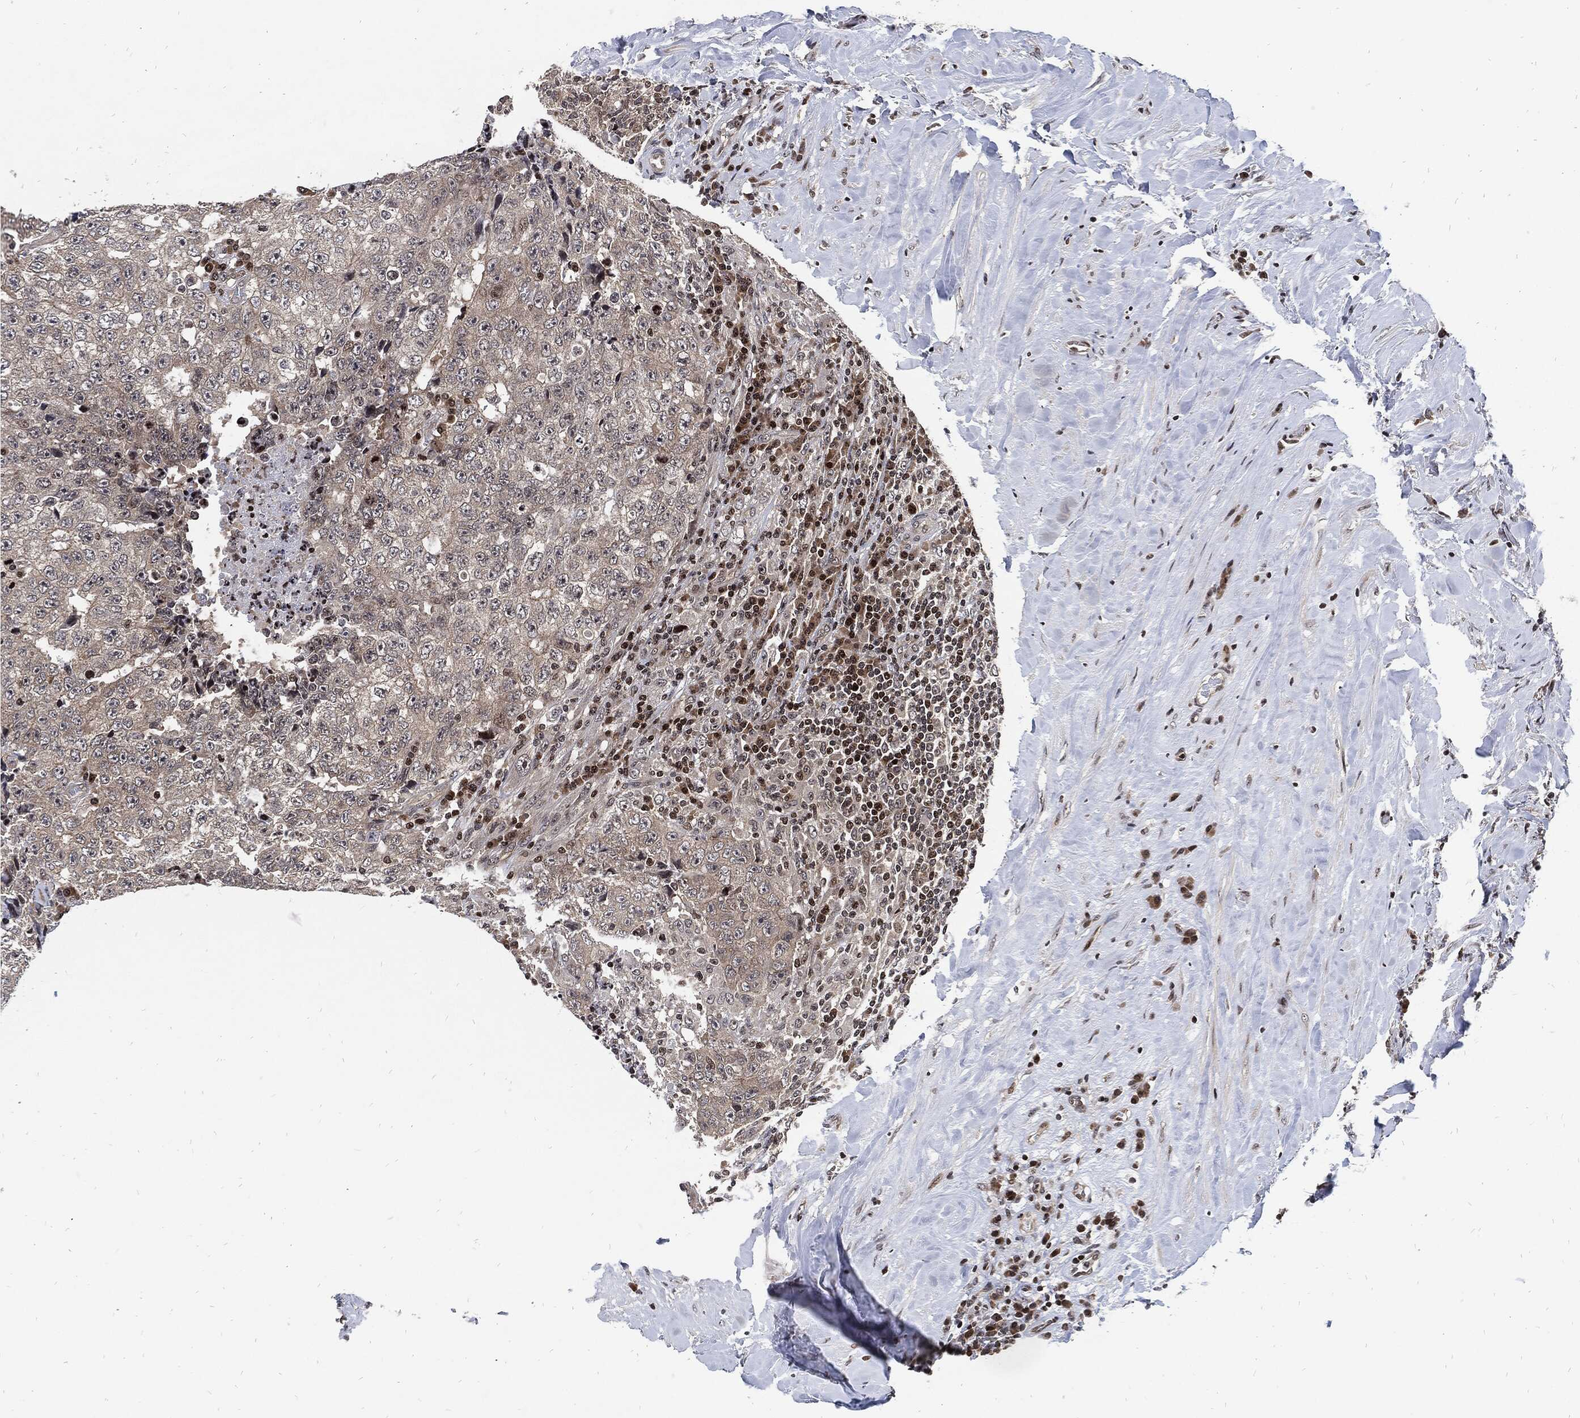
{"staining": {"intensity": "negative", "quantity": "none", "location": "none"}, "tissue": "testis cancer", "cell_type": "Tumor cells", "image_type": "cancer", "snomed": [{"axis": "morphology", "description": "Necrosis, NOS"}, {"axis": "morphology", "description": "Carcinoma, Embryonal, NOS"}, {"axis": "topography", "description": "Testis"}], "caption": "This is an immunohistochemistry (IHC) photomicrograph of human testis embryonal carcinoma. There is no staining in tumor cells.", "gene": "ZNF775", "patient": {"sex": "male", "age": 19}}